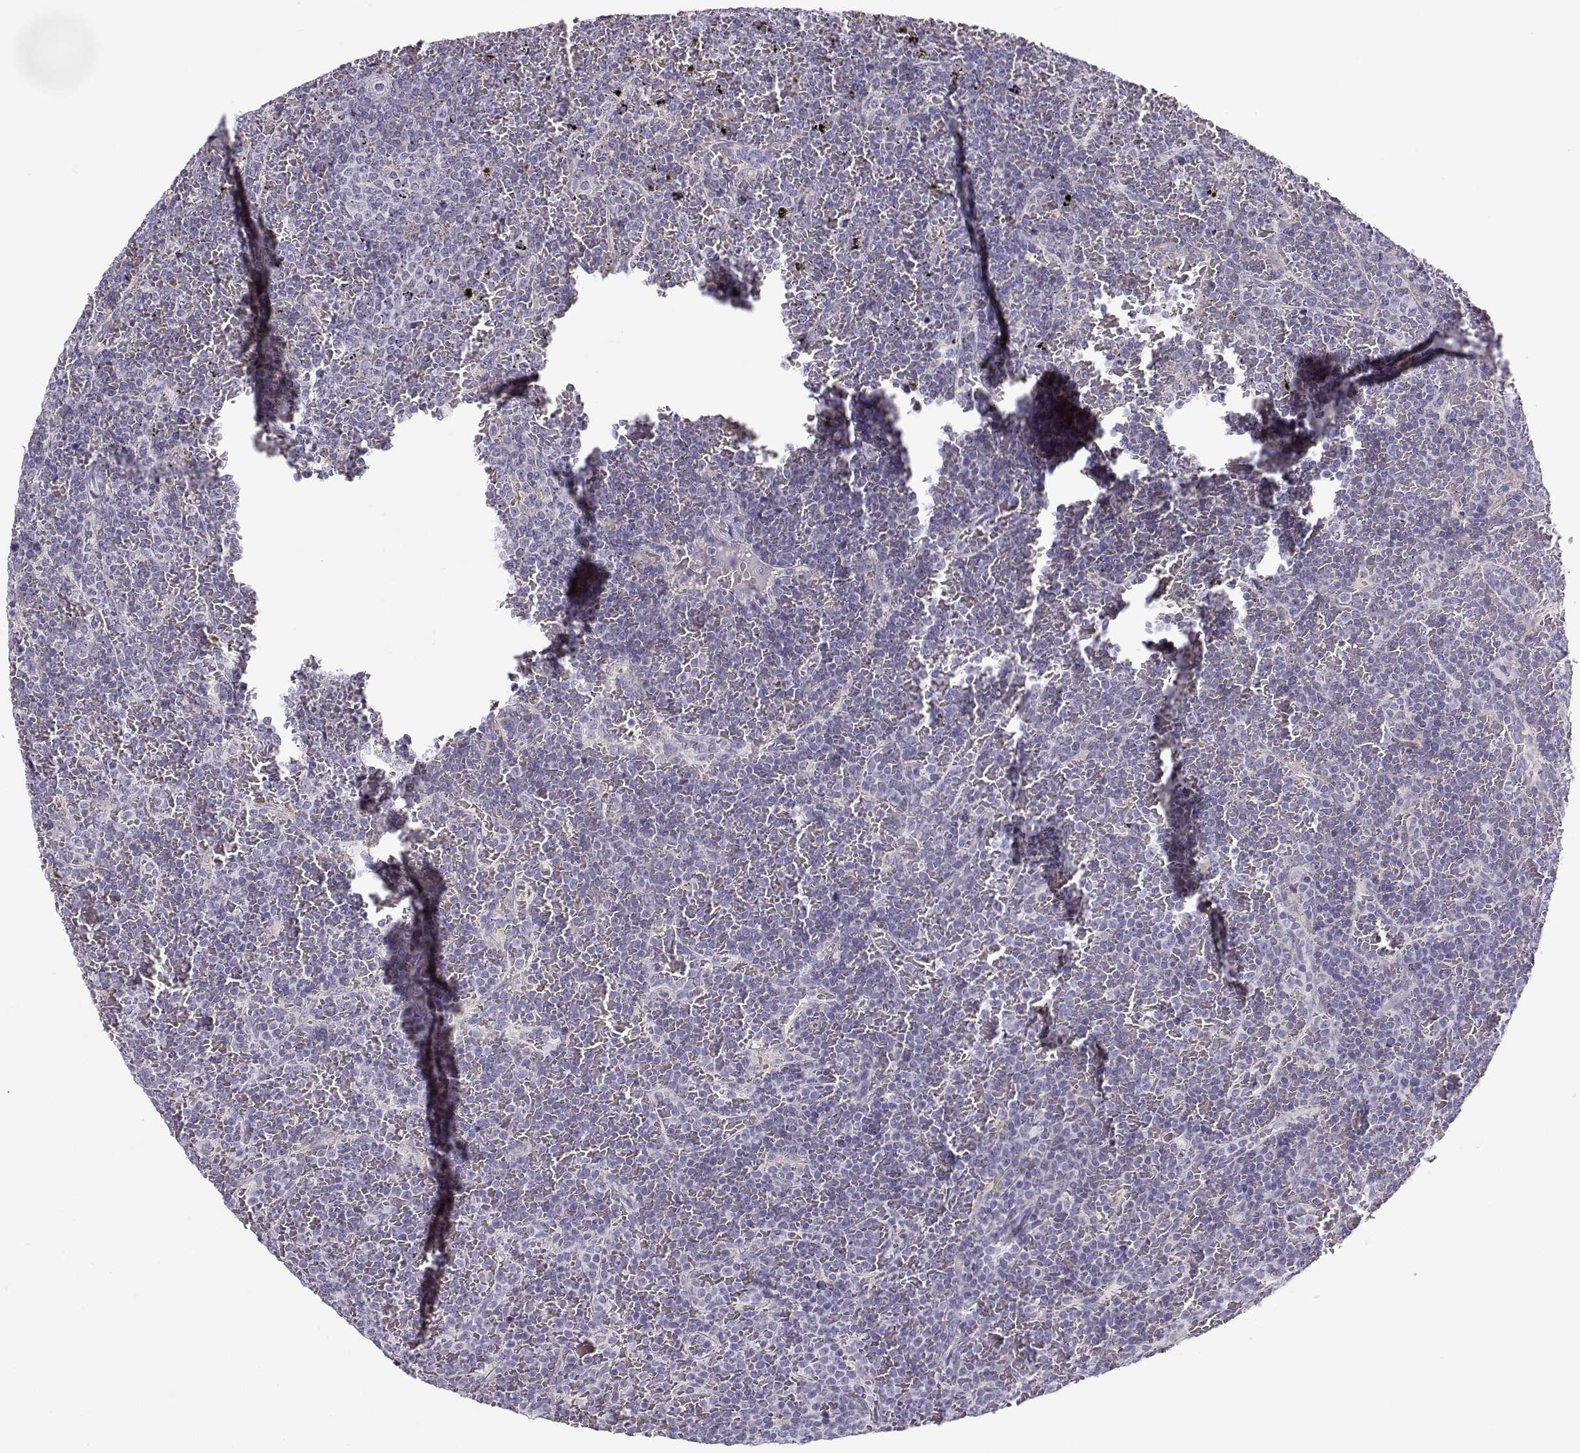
{"staining": {"intensity": "negative", "quantity": "none", "location": "none"}, "tissue": "lymphoma", "cell_type": "Tumor cells", "image_type": "cancer", "snomed": [{"axis": "morphology", "description": "Malignant lymphoma, non-Hodgkin's type, Low grade"}, {"axis": "topography", "description": "Spleen"}], "caption": "This is an immunohistochemistry photomicrograph of human low-grade malignant lymphoma, non-Hodgkin's type. There is no positivity in tumor cells.", "gene": "CREB3L3", "patient": {"sex": "female", "age": 77}}